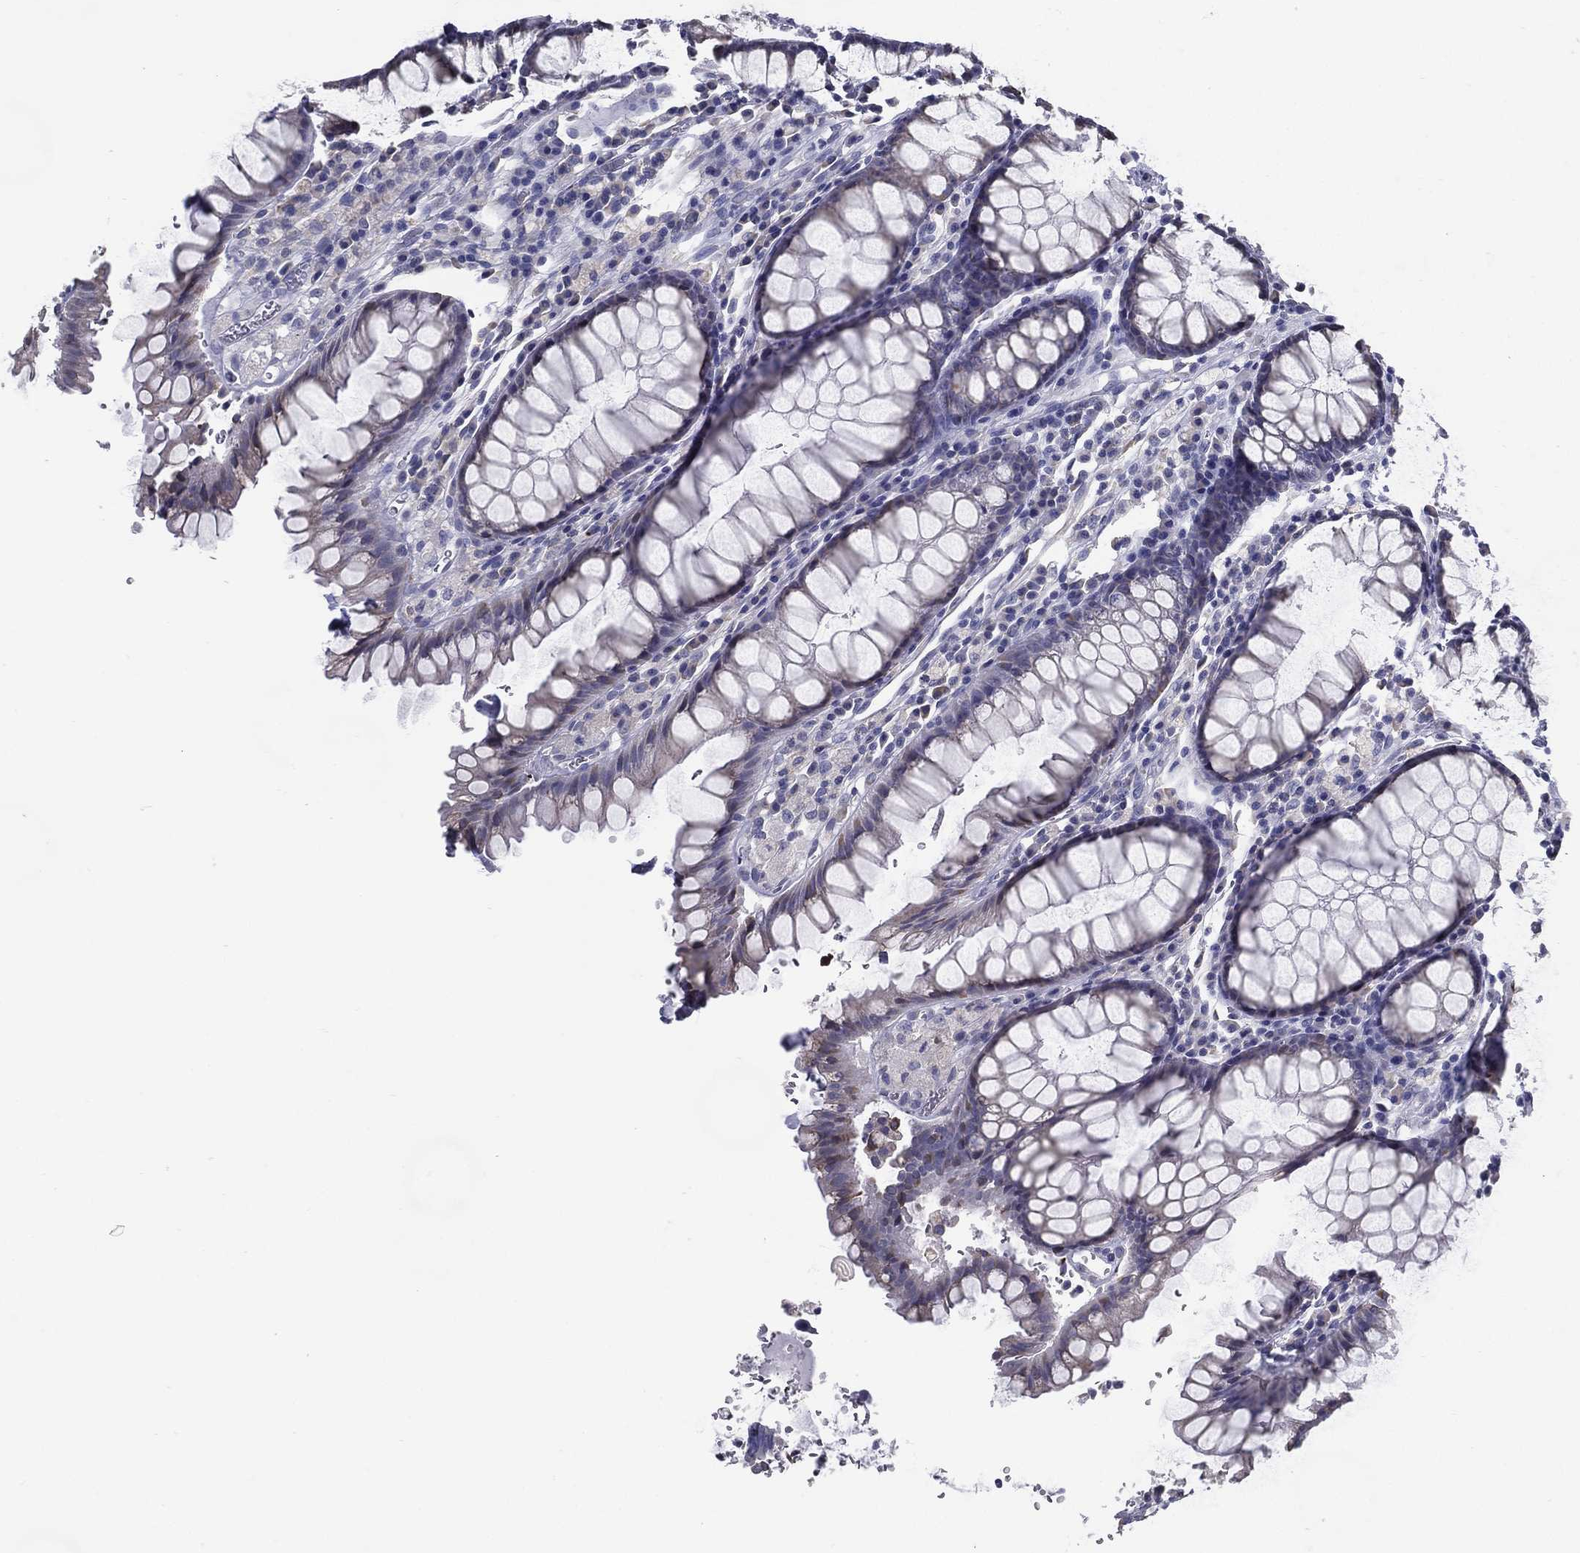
{"staining": {"intensity": "negative", "quantity": "none", "location": "none"}, "tissue": "rectum", "cell_type": "Glandular cells", "image_type": "normal", "snomed": [{"axis": "morphology", "description": "Normal tissue, NOS"}, {"axis": "topography", "description": "Rectum"}], "caption": "Human rectum stained for a protein using immunohistochemistry reveals no positivity in glandular cells.", "gene": "C19orf18", "patient": {"sex": "female", "age": 68}}